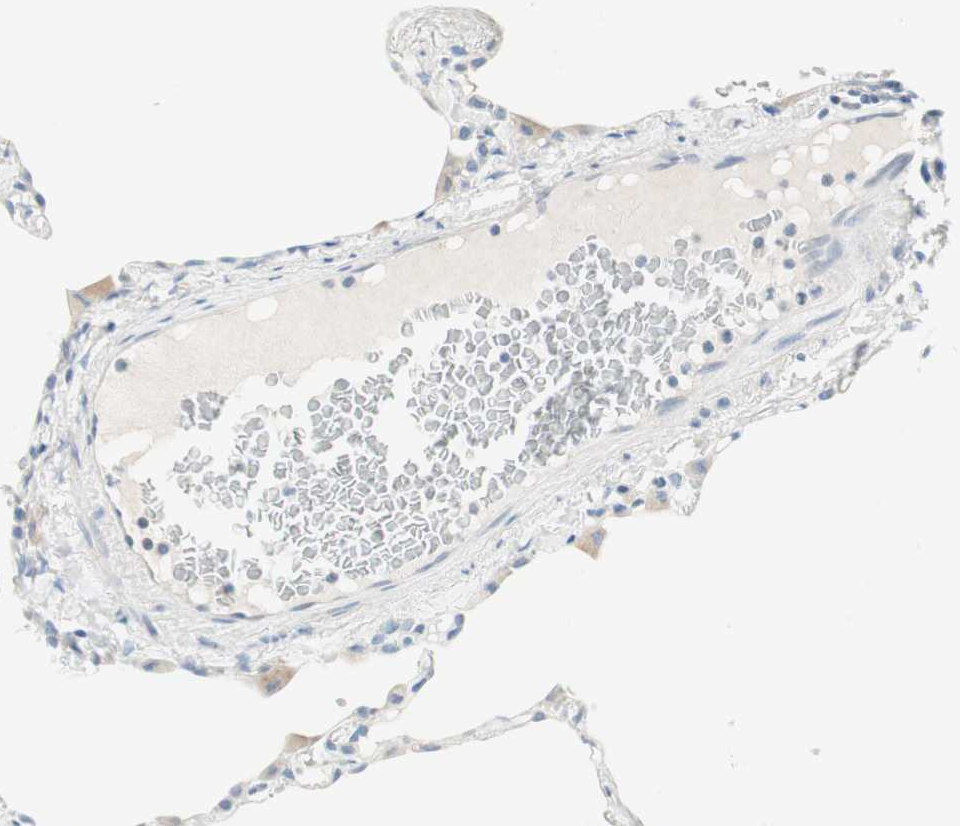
{"staining": {"intensity": "negative", "quantity": "none", "location": "none"}, "tissue": "lung", "cell_type": "Alveolar cells", "image_type": "normal", "snomed": [{"axis": "morphology", "description": "Normal tissue, NOS"}, {"axis": "topography", "description": "Lung"}], "caption": "Immunohistochemistry (IHC) micrograph of benign human lung stained for a protein (brown), which shows no expression in alveolar cells.", "gene": "SULT1C2", "patient": {"sex": "female", "age": 49}}